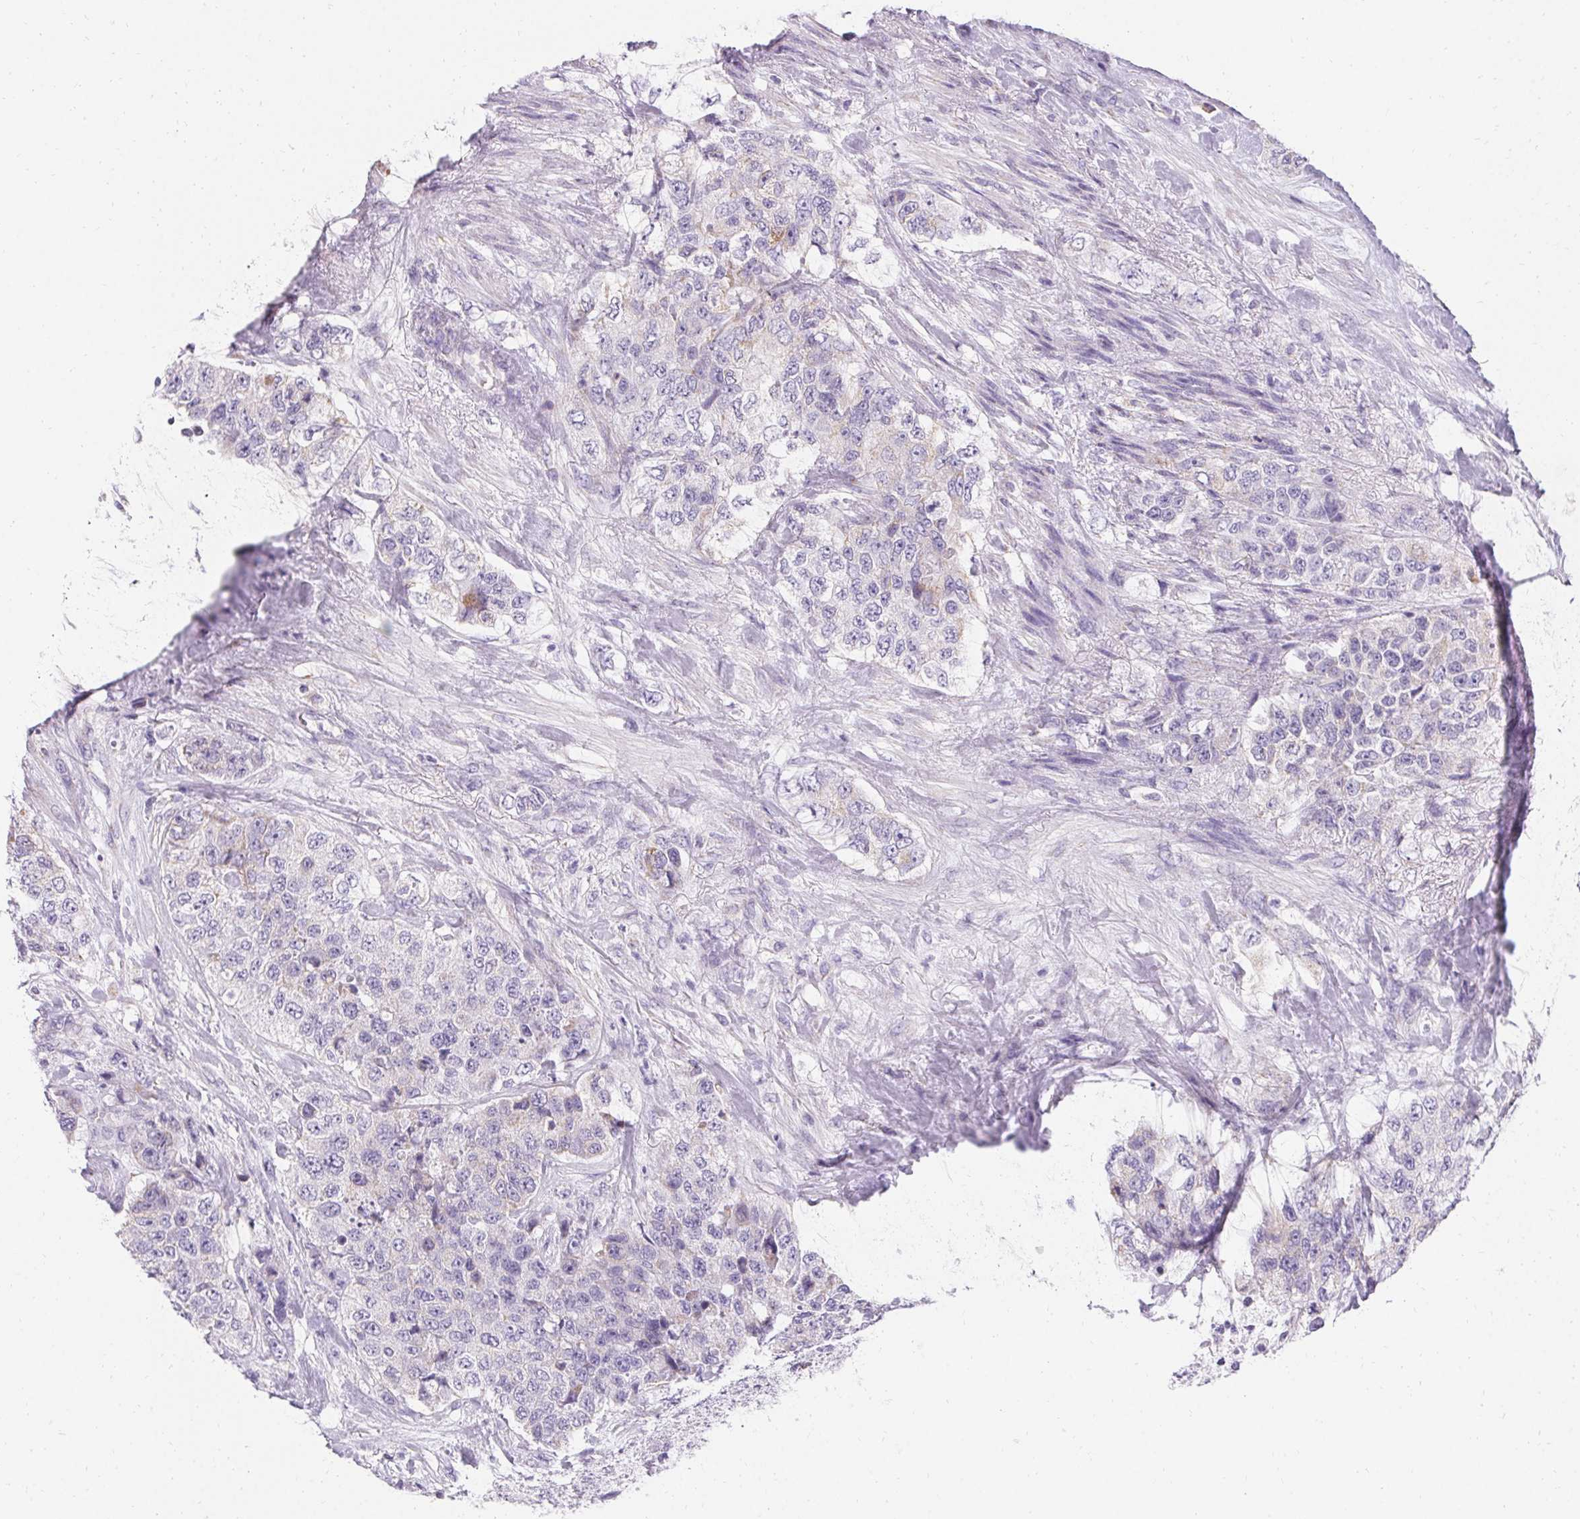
{"staining": {"intensity": "negative", "quantity": "none", "location": "none"}, "tissue": "urothelial cancer", "cell_type": "Tumor cells", "image_type": "cancer", "snomed": [{"axis": "morphology", "description": "Urothelial carcinoma, High grade"}, {"axis": "topography", "description": "Urinary bladder"}], "caption": "Urothelial carcinoma (high-grade) was stained to show a protein in brown. There is no significant staining in tumor cells.", "gene": "ASGR2", "patient": {"sex": "female", "age": 78}}